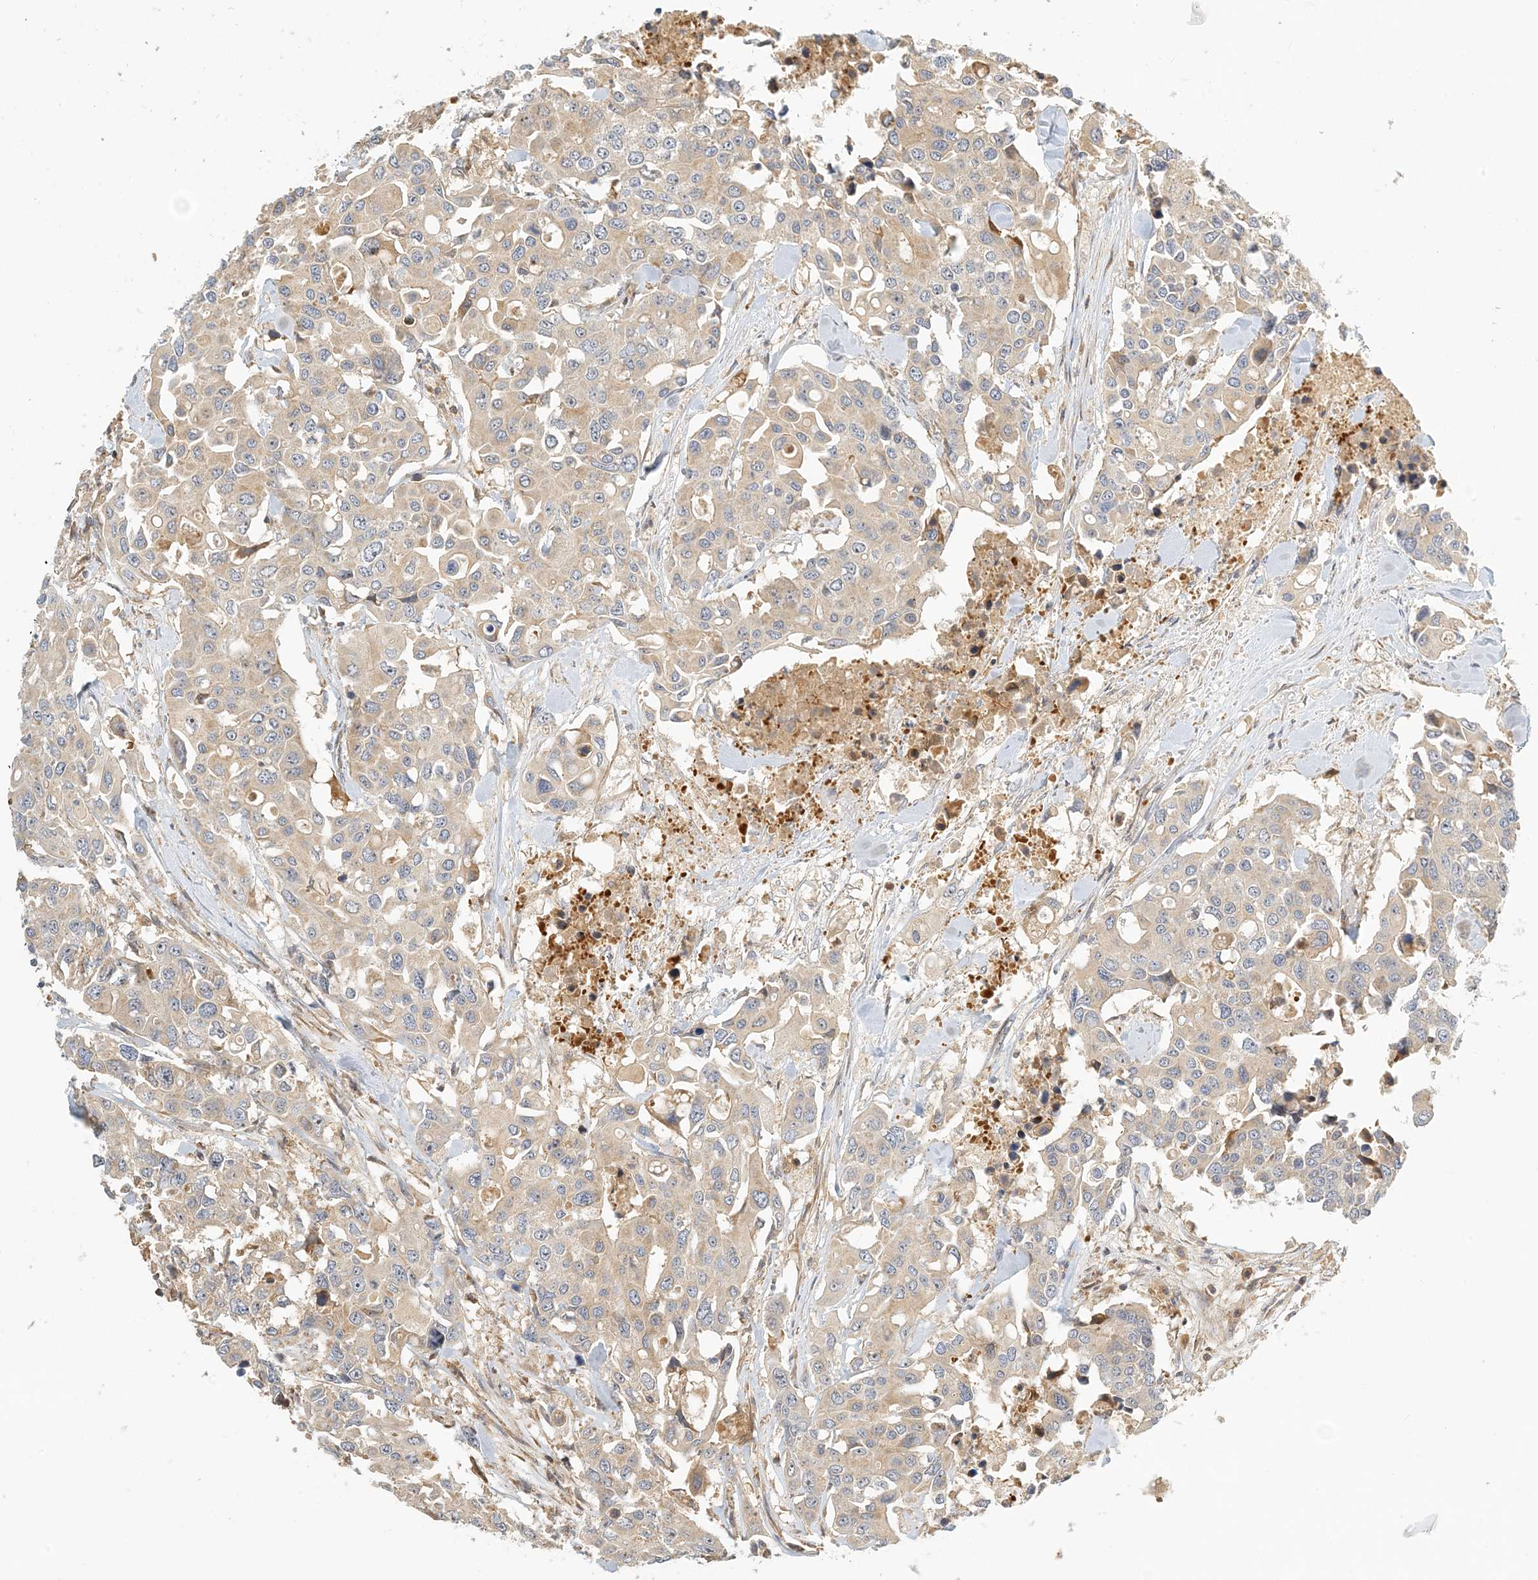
{"staining": {"intensity": "weak", "quantity": ">75%", "location": "cytoplasmic/membranous"}, "tissue": "colorectal cancer", "cell_type": "Tumor cells", "image_type": "cancer", "snomed": [{"axis": "morphology", "description": "Adenocarcinoma, NOS"}, {"axis": "topography", "description": "Colon"}], "caption": "Colorectal cancer was stained to show a protein in brown. There is low levels of weak cytoplasmic/membranous positivity in approximately >75% of tumor cells. The staining was performed using DAB, with brown indicating positive protein expression. Nuclei are stained blue with hematoxylin.", "gene": "COLEC11", "patient": {"sex": "male", "age": 77}}